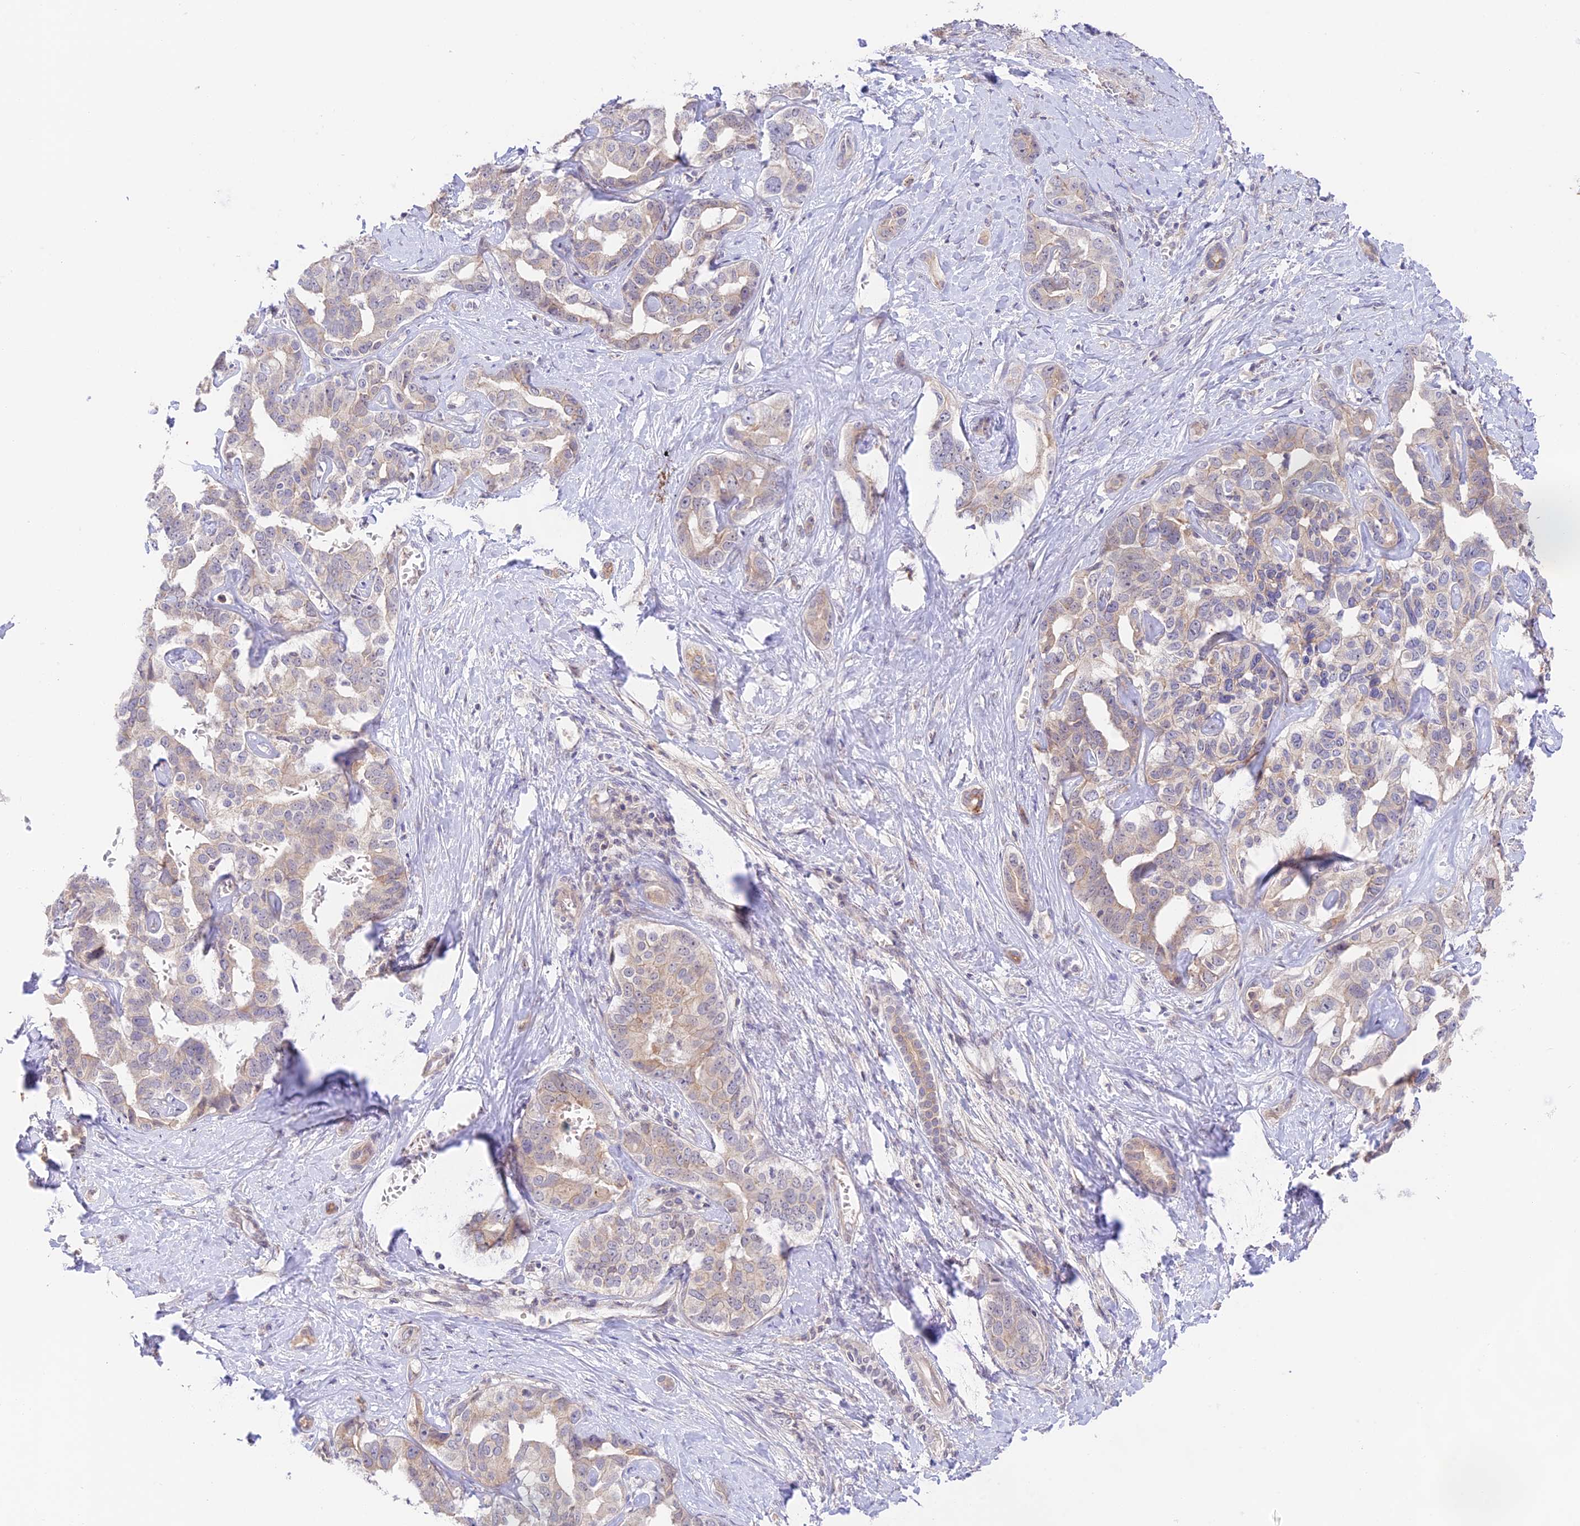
{"staining": {"intensity": "weak", "quantity": "25%-75%", "location": "cytoplasmic/membranous"}, "tissue": "liver cancer", "cell_type": "Tumor cells", "image_type": "cancer", "snomed": [{"axis": "morphology", "description": "Cholangiocarcinoma"}, {"axis": "topography", "description": "Liver"}], "caption": "An immunohistochemistry micrograph of tumor tissue is shown. Protein staining in brown highlights weak cytoplasmic/membranous positivity in liver cholangiocarcinoma within tumor cells.", "gene": "CAMSAP3", "patient": {"sex": "male", "age": 59}}